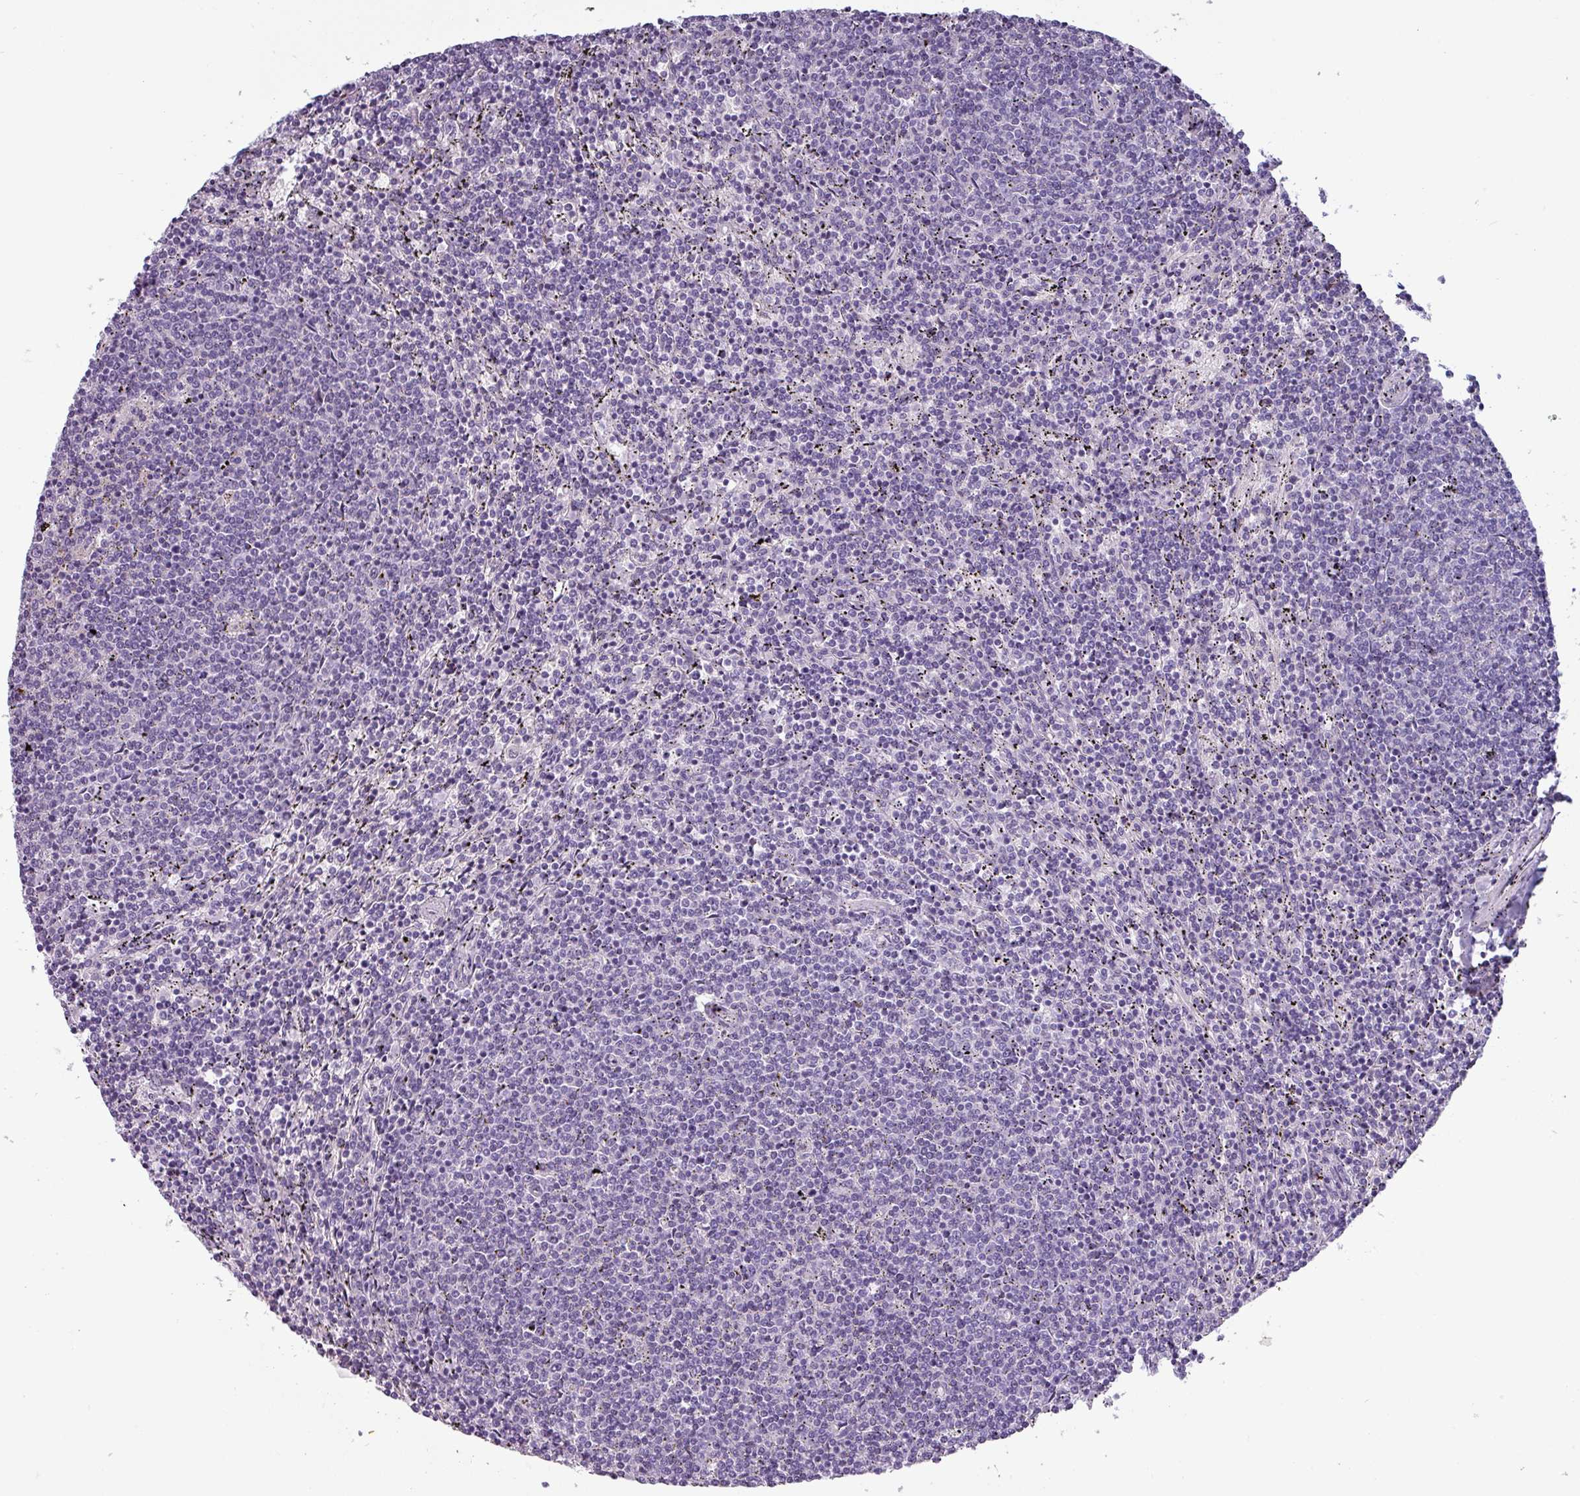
{"staining": {"intensity": "negative", "quantity": "none", "location": "none"}, "tissue": "lymphoma", "cell_type": "Tumor cells", "image_type": "cancer", "snomed": [{"axis": "morphology", "description": "Malignant lymphoma, non-Hodgkin's type, Low grade"}, {"axis": "topography", "description": "Spleen"}], "caption": "A histopathology image of malignant lymphoma, non-Hodgkin's type (low-grade) stained for a protein shows no brown staining in tumor cells.", "gene": "CRYBB2", "patient": {"sex": "female", "age": 50}}